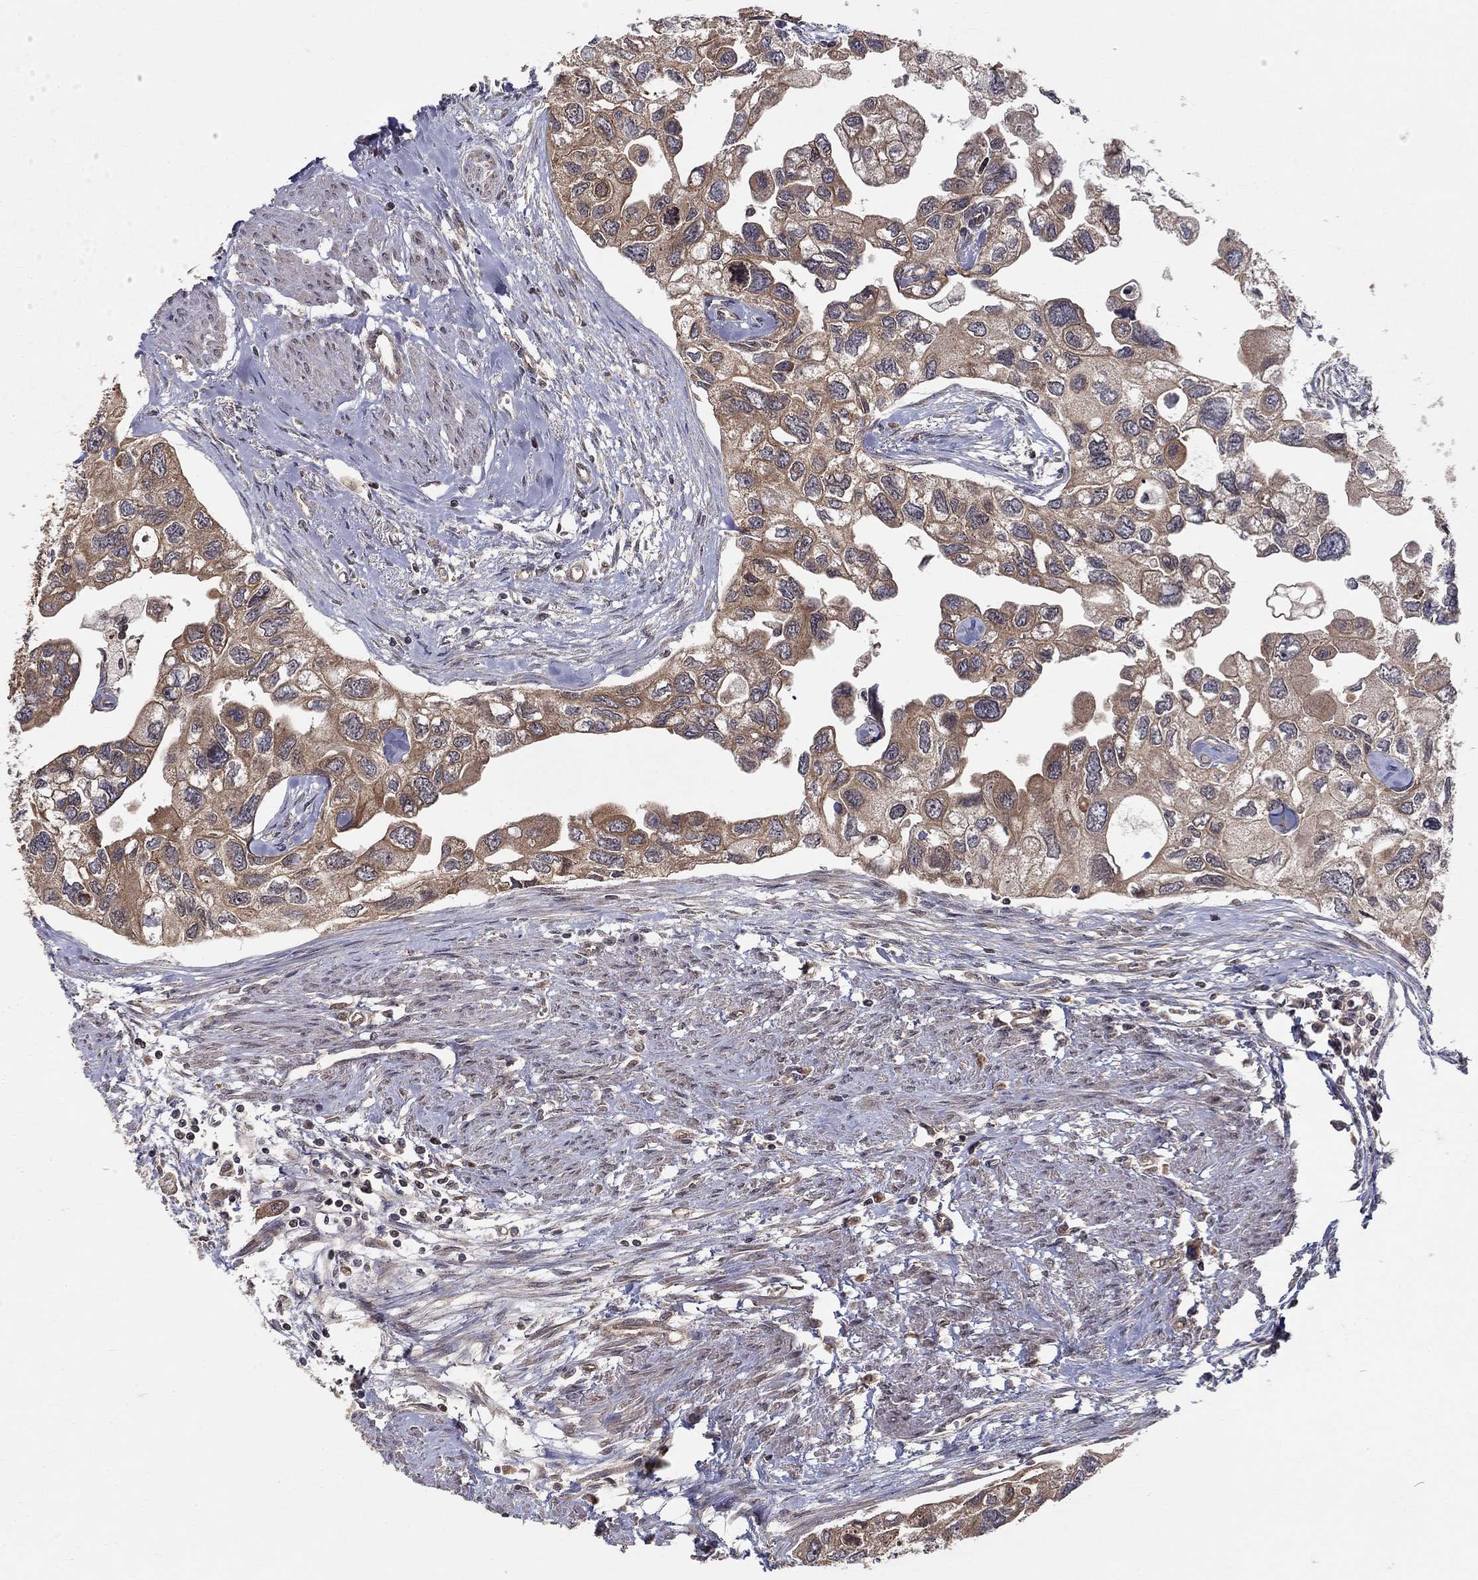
{"staining": {"intensity": "moderate", "quantity": "25%-75%", "location": "cytoplasmic/membranous"}, "tissue": "urothelial cancer", "cell_type": "Tumor cells", "image_type": "cancer", "snomed": [{"axis": "morphology", "description": "Urothelial carcinoma, High grade"}, {"axis": "topography", "description": "Urinary bladder"}], "caption": "Brown immunohistochemical staining in human high-grade urothelial carcinoma exhibits moderate cytoplasmic/membranous expression in about 25%-75% of tumor cells.", "gene": "BMERB1", "patient": {"sex": "male", "age": 59}}